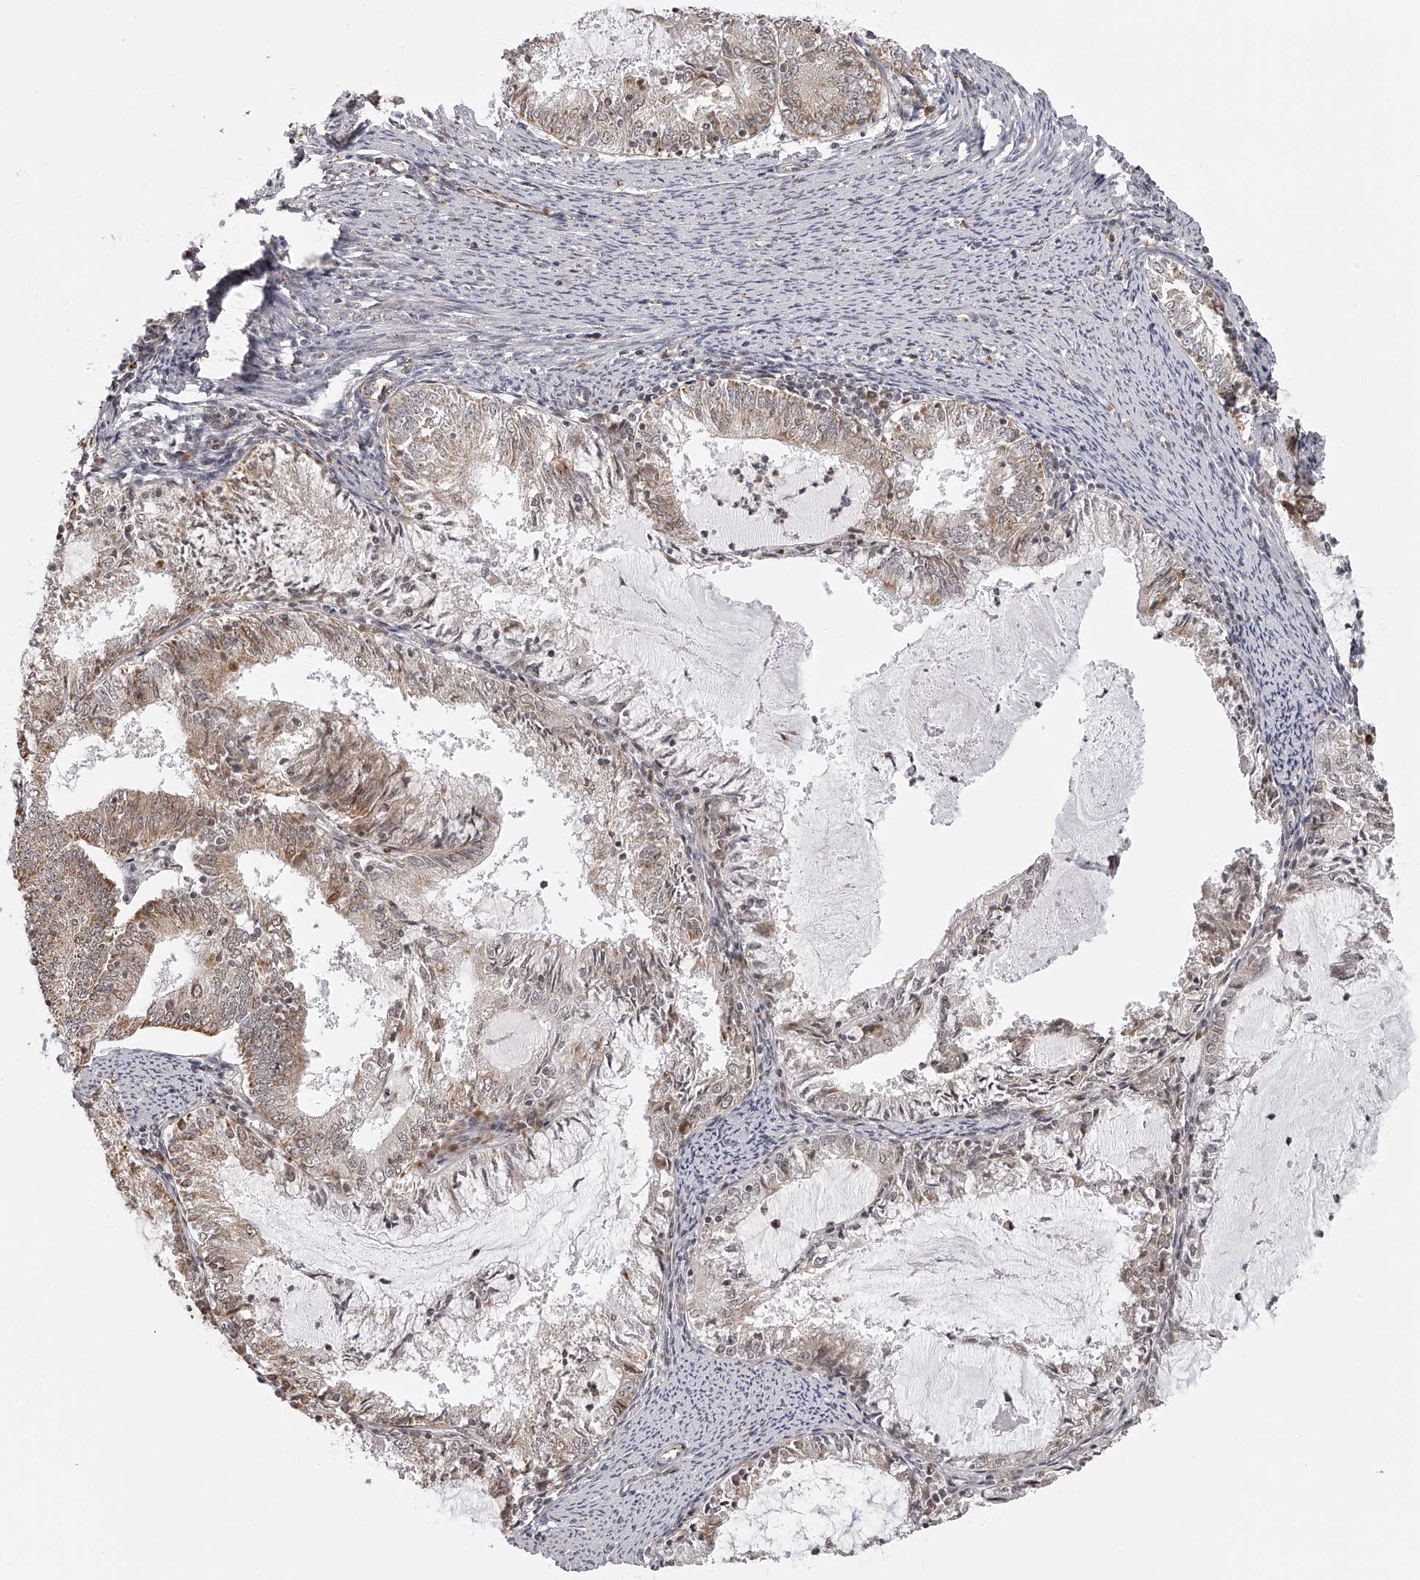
{"staining": {"intensity": "weak", "quantity": "25%-75%", "location": "cytoplasmic/membranous"}, "tissue": "endometrial cancer", "cell_type": "Tumor cells", "image_type": "cancer", "snomed": [{"axis": "morphology", "description": "Adenocarcinoma, NOS"}, {"axis": "topography", "description": "Endometrium"}], "caption": "Weak cytoplasmic/membranous positivity is identified in about 25%-75% of tumor cells in endometrial cancer.", "gene": "ODF2L", "patient": {"sex": "female", "age": 57}}